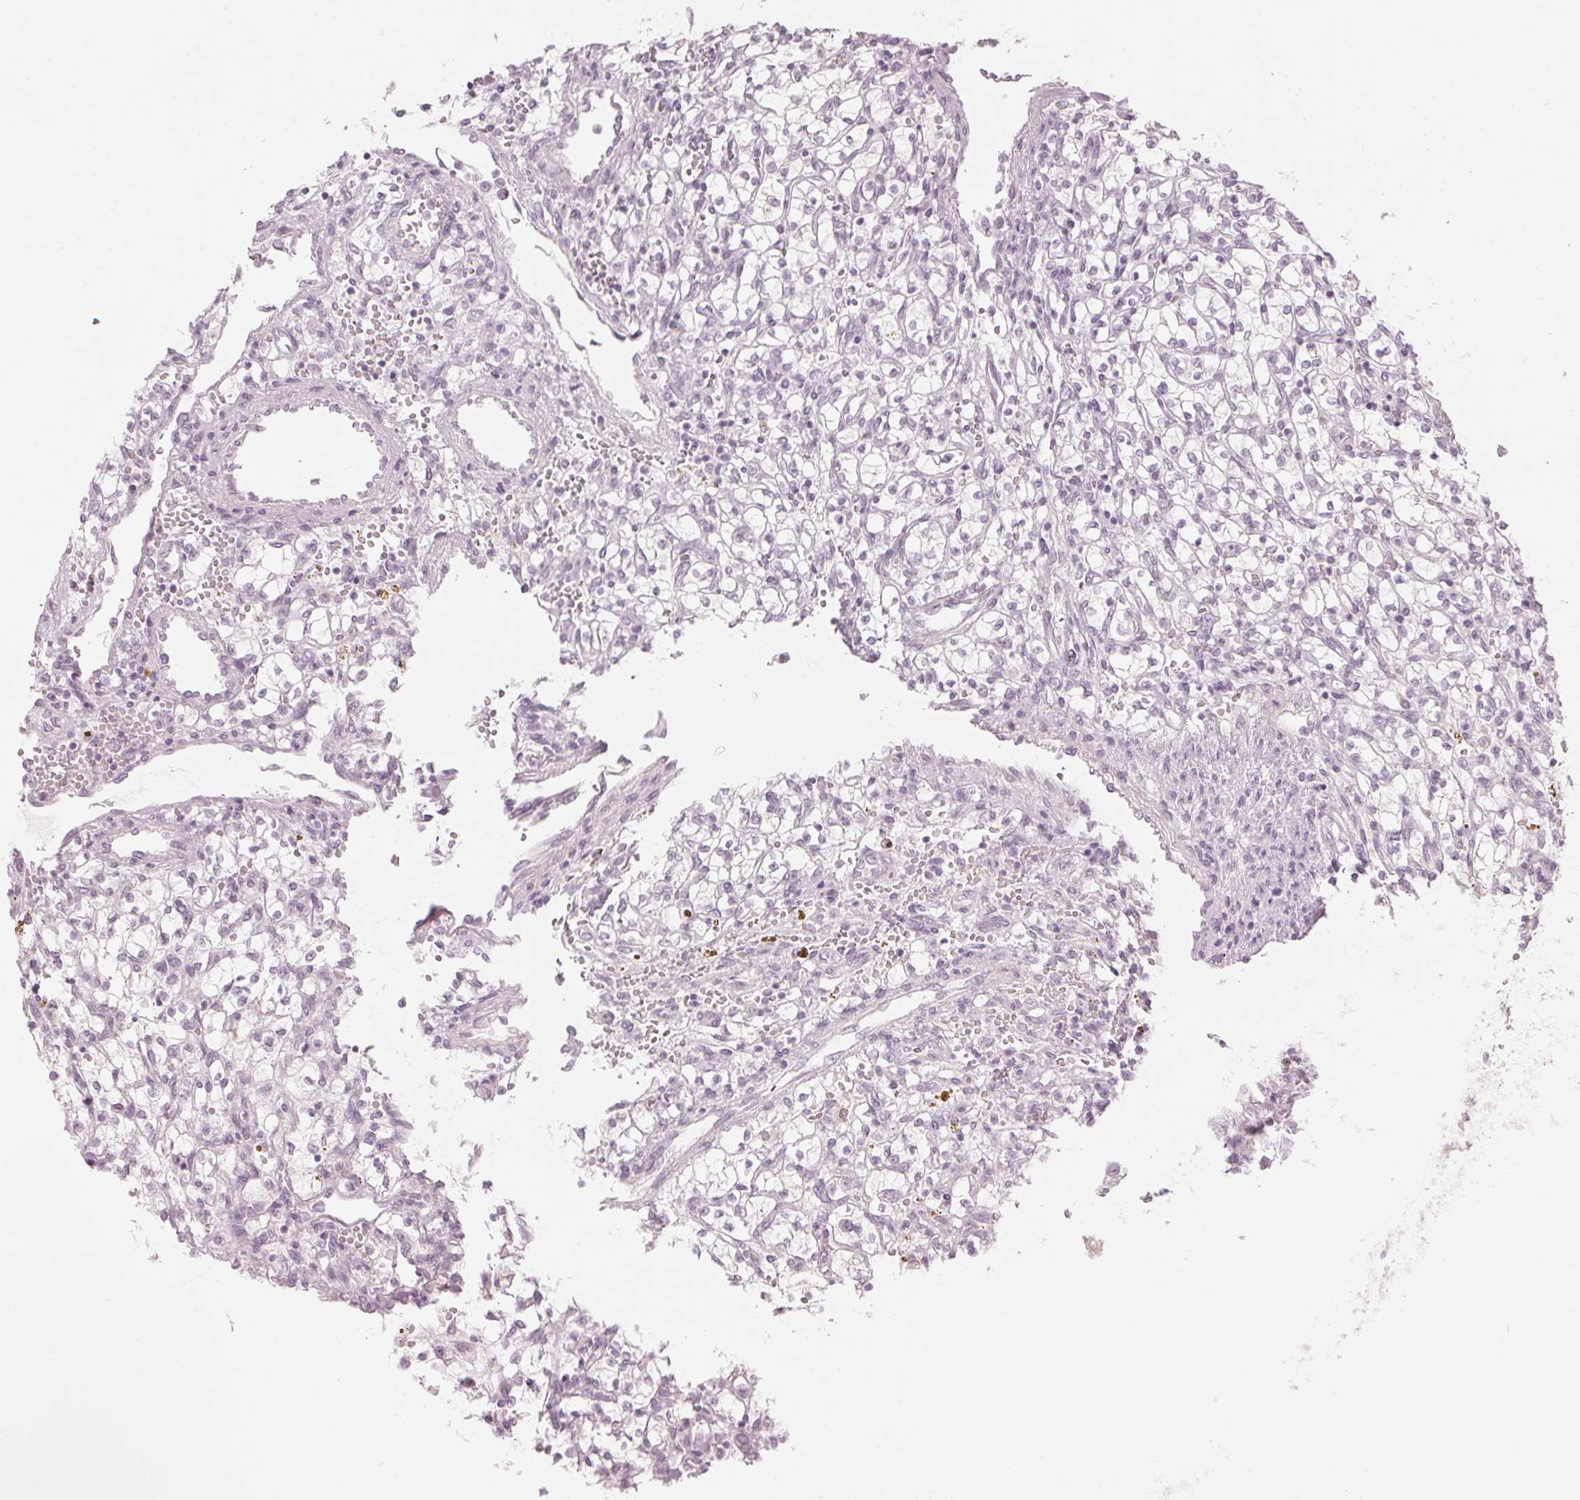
{"staining": {"intensity": "negative", "quantity": "none", "location": "none"}, "tissue": "renal cancer", "cell_type": "Tumor cells", "image_type": "cancer", "snomed": [{"axis": "morphology", "description": "Adenocarcinoma, NOS"}, {"axis": "topography", "description": "Kidney"}], "caption": "DAB (3,3'-diaminobenzidine) immunohistochemical staining of adenocarcinoma (renal) shows no significant positivity in tumor cells.", "gene": "SCTR", "patient": {"sex": "female", "age": 64}}